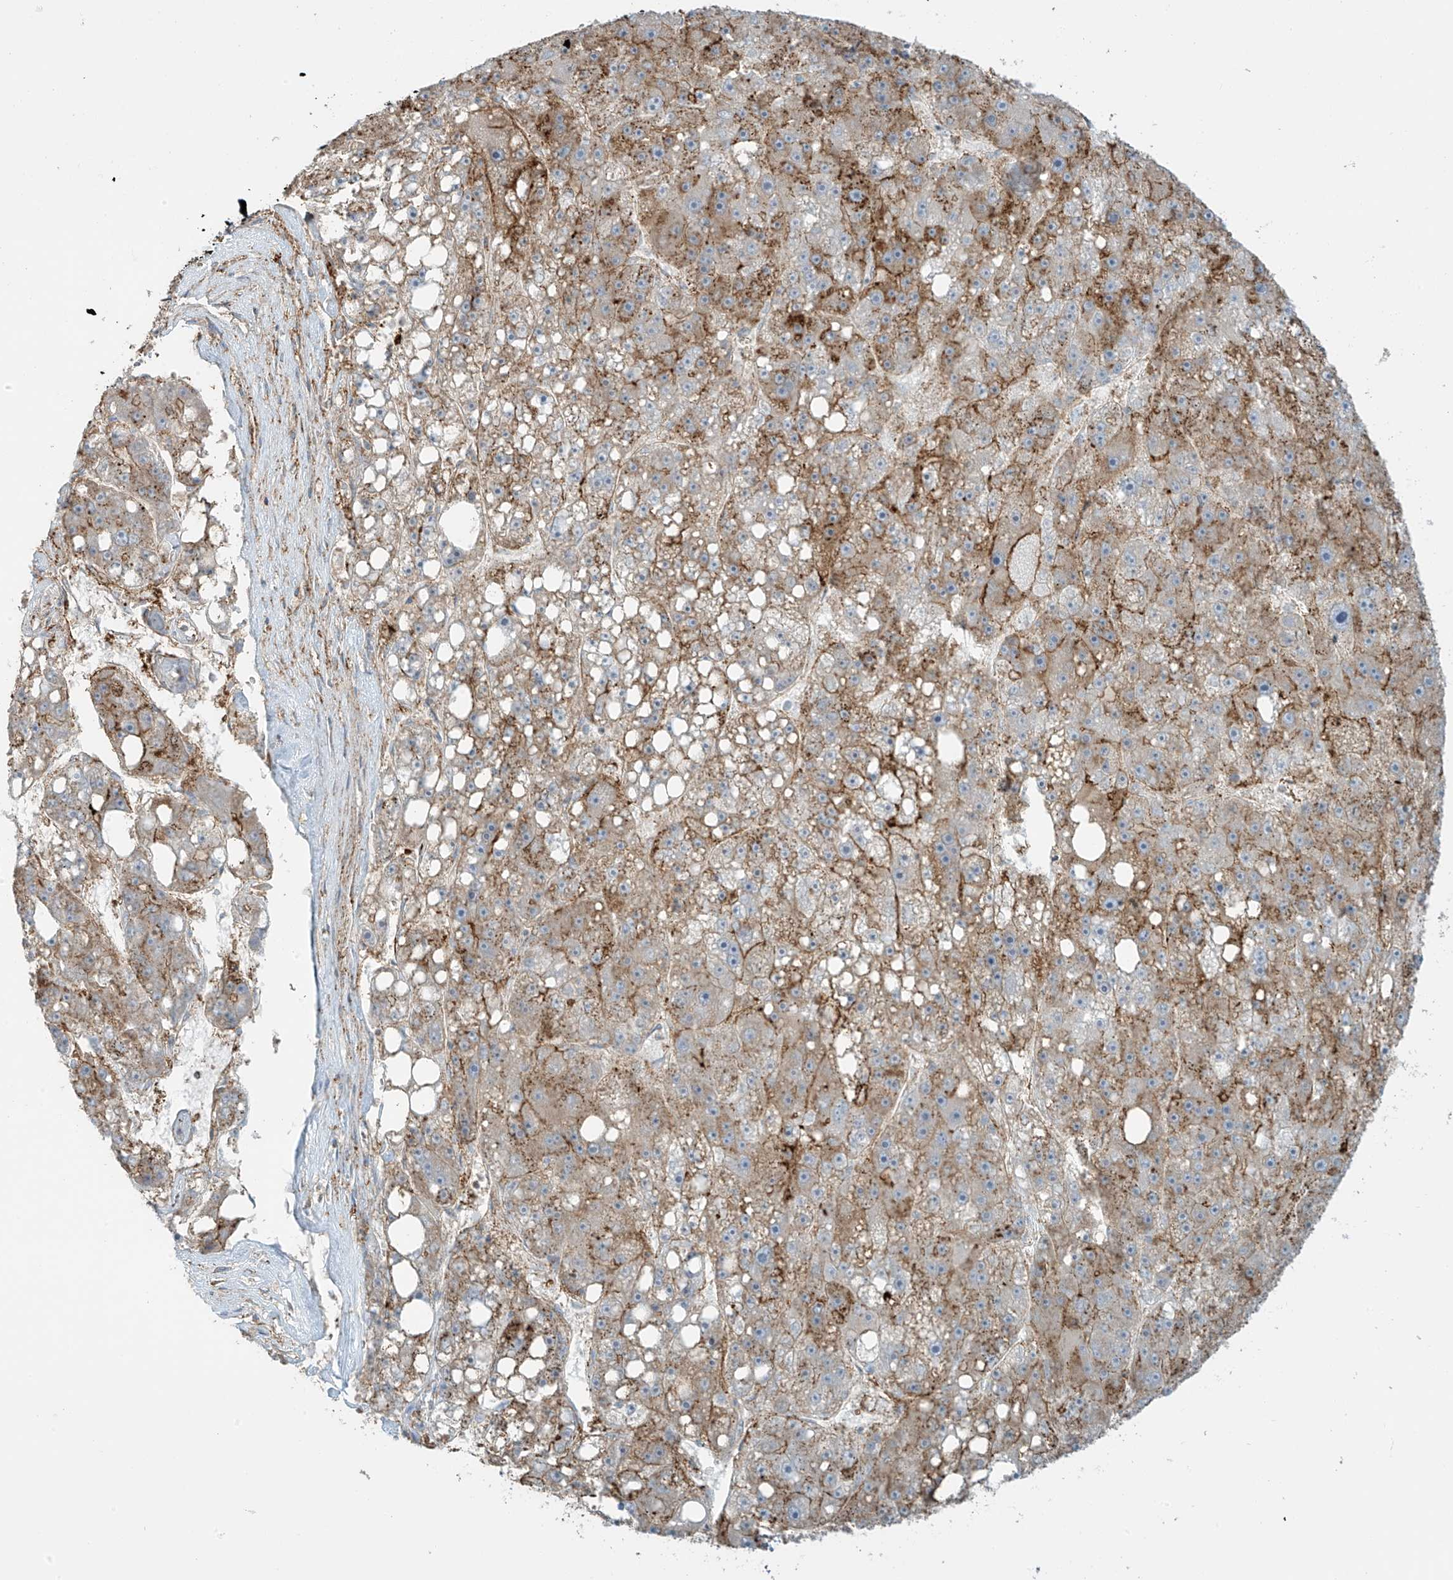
{"staining": {"intensity": "moderate", "quantity": "25%-75%", "location": "cytoplasmic/membranous"}, "tissue": "liver cancer", "cell_type": "Tumor cells", "image_type": "cancer", "snomed": [{"axis": "morphology", "description": "Carcinoma, Hepatocellular, NOS"}, {"axis": "topography", "description": "Liver"}], "caption": "Protein expression analysis of hepatocellular carcinoma (liver) shows moderate cytoplasmic/membranous staining in approximately 25%-75% of tumor cells. (DAB (3,3'-diaminobenzidine) = brown stain, brightfield microscopy at high magnification).", "gene": "SLC9A2", "patient": {"sex": "female", "age": 61}}